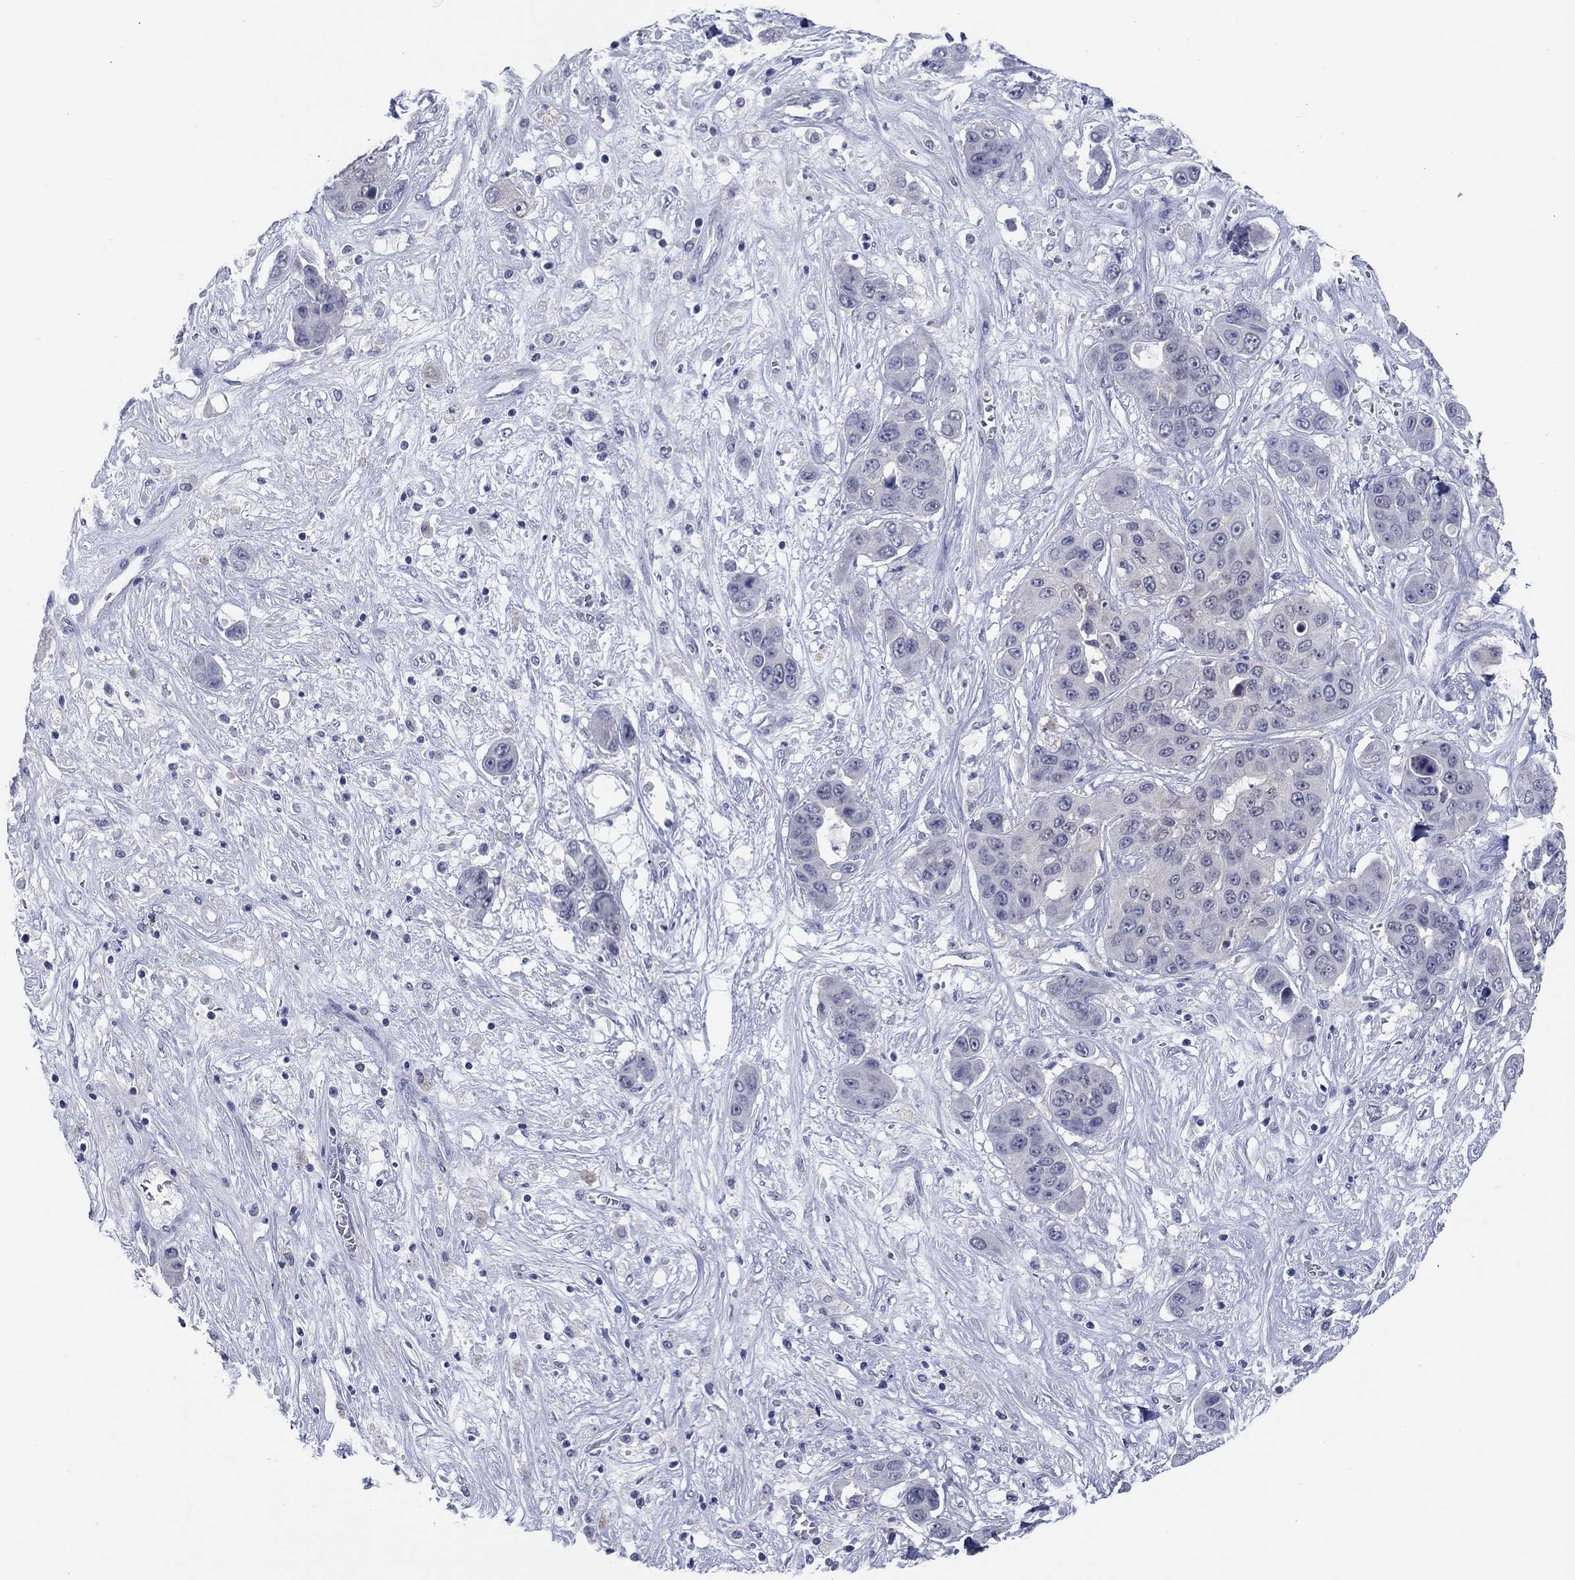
{"staining": {"intensity": "negative", "quantity": "none", "location": "none"}, "tissue": "liver cancer", "cell_type": "Tumor cells", "image_type": "cancer", "snomed": [{"axis": "morphology", "description": "Cholangiocarcinoma"}, {"axis": "topography", "description": "Liver"}], "caption": "DAB immunohistochemical staining of liver cholangiocarcinoma reveals no significant staining in tumor cells.", "gene": "ATP6V1G2", "patient": {"sex": "female", "age": 52}}